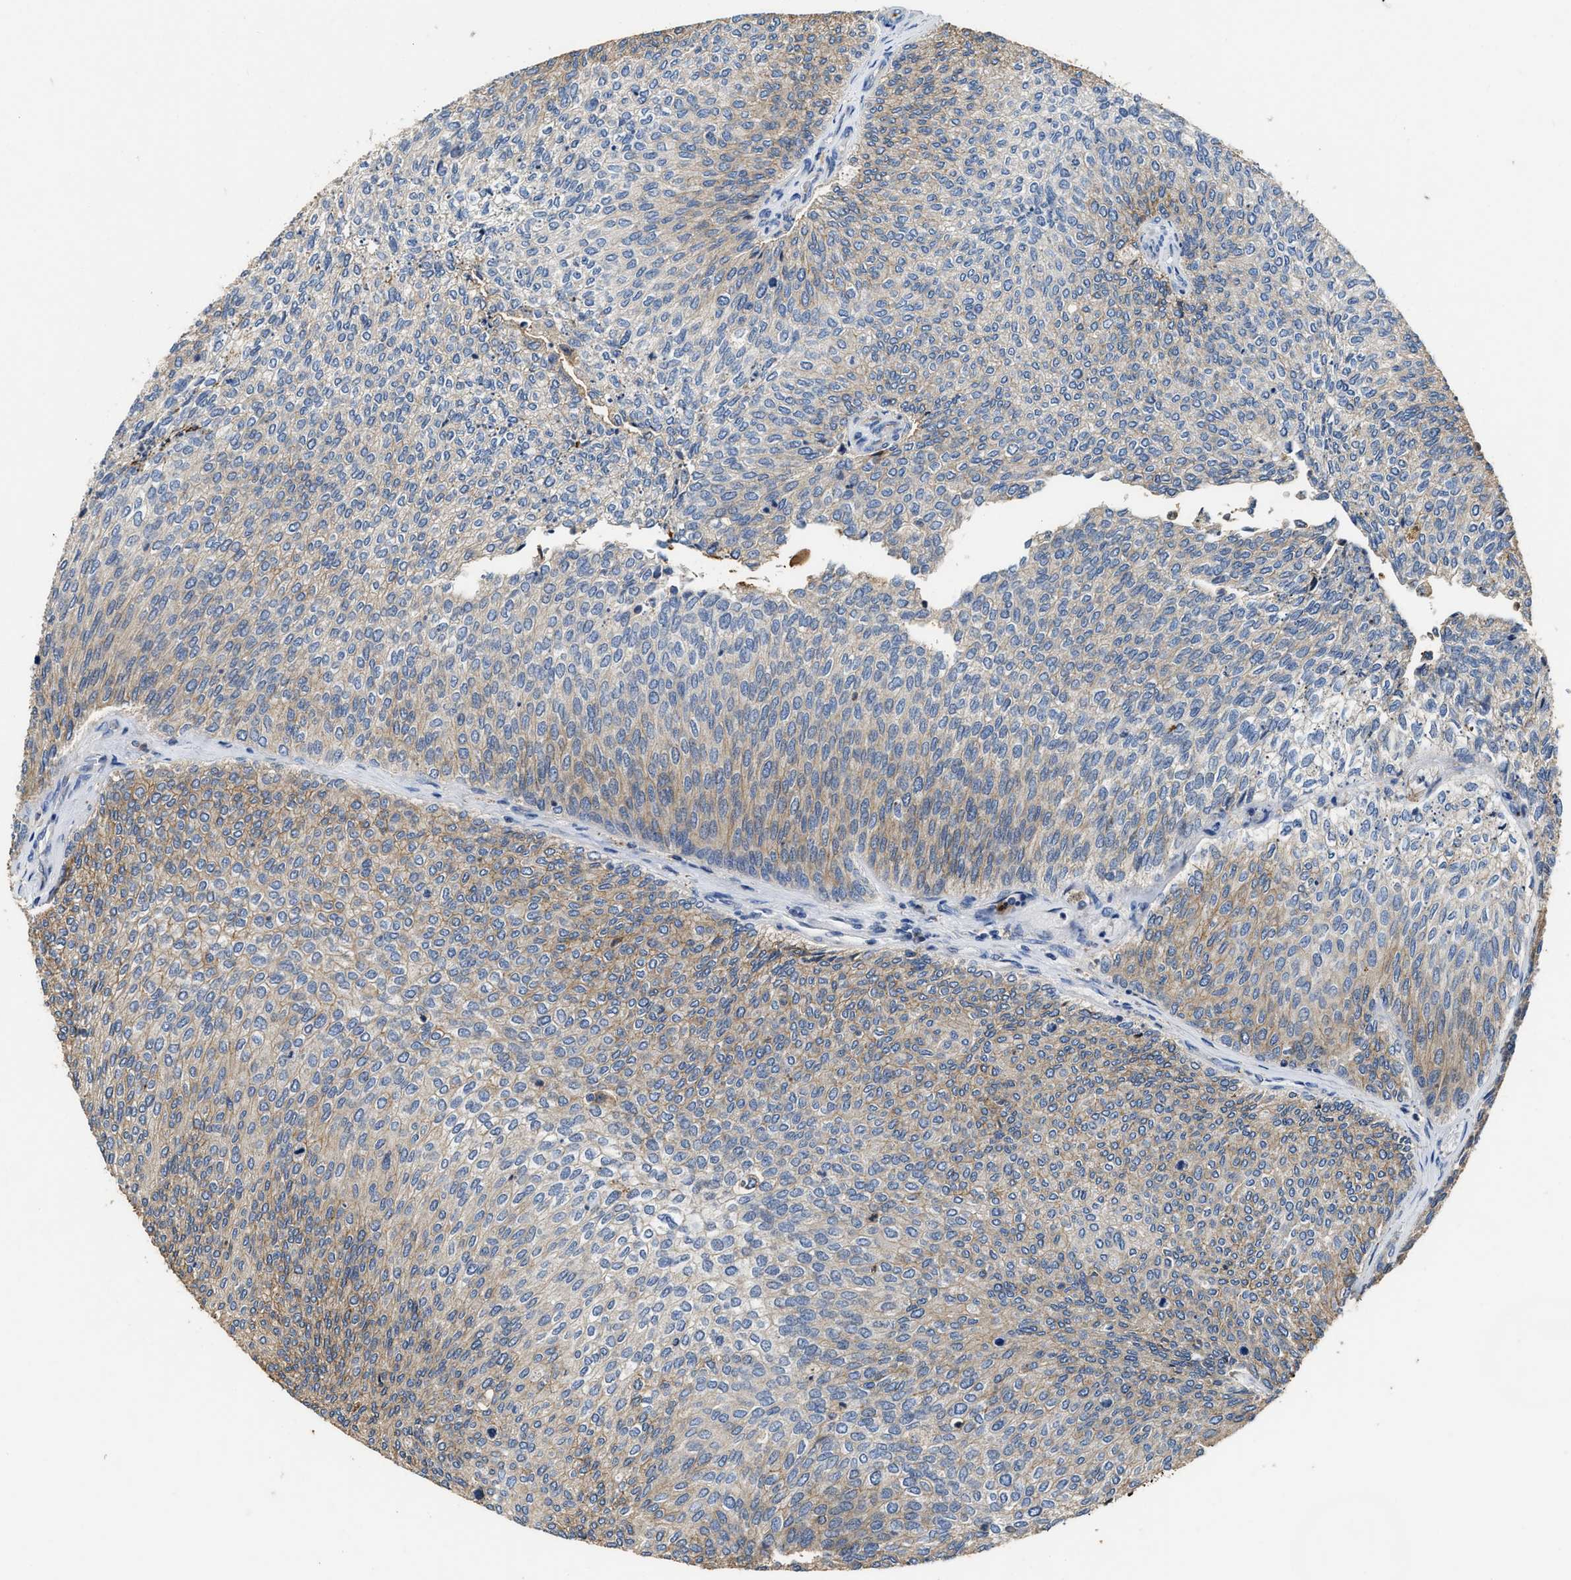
{"staining": {"intensity": "moderate", "quantity": "<25%", "location": "cytoplasmic/membranous"}, "tissue": "urothelial cancer", "cell_type": "Tumor cells", "image_type": "cancer", "snomed": [{"axis": "morphology", "description": "Urothelial carcinoma, Low grade"}, {"axis": "topography", "description": "Urinary bladder"}], "caption": "A brown stain labels moderate cytoplasmic/membranous expression of a protein in human urothelial carcinoma (low-grade) tumor cells. (brown staining indicates protein expression, while blue staining denotes nuclei).", "gene": "C3", "patient": {"sex": "female", "age": 79}}